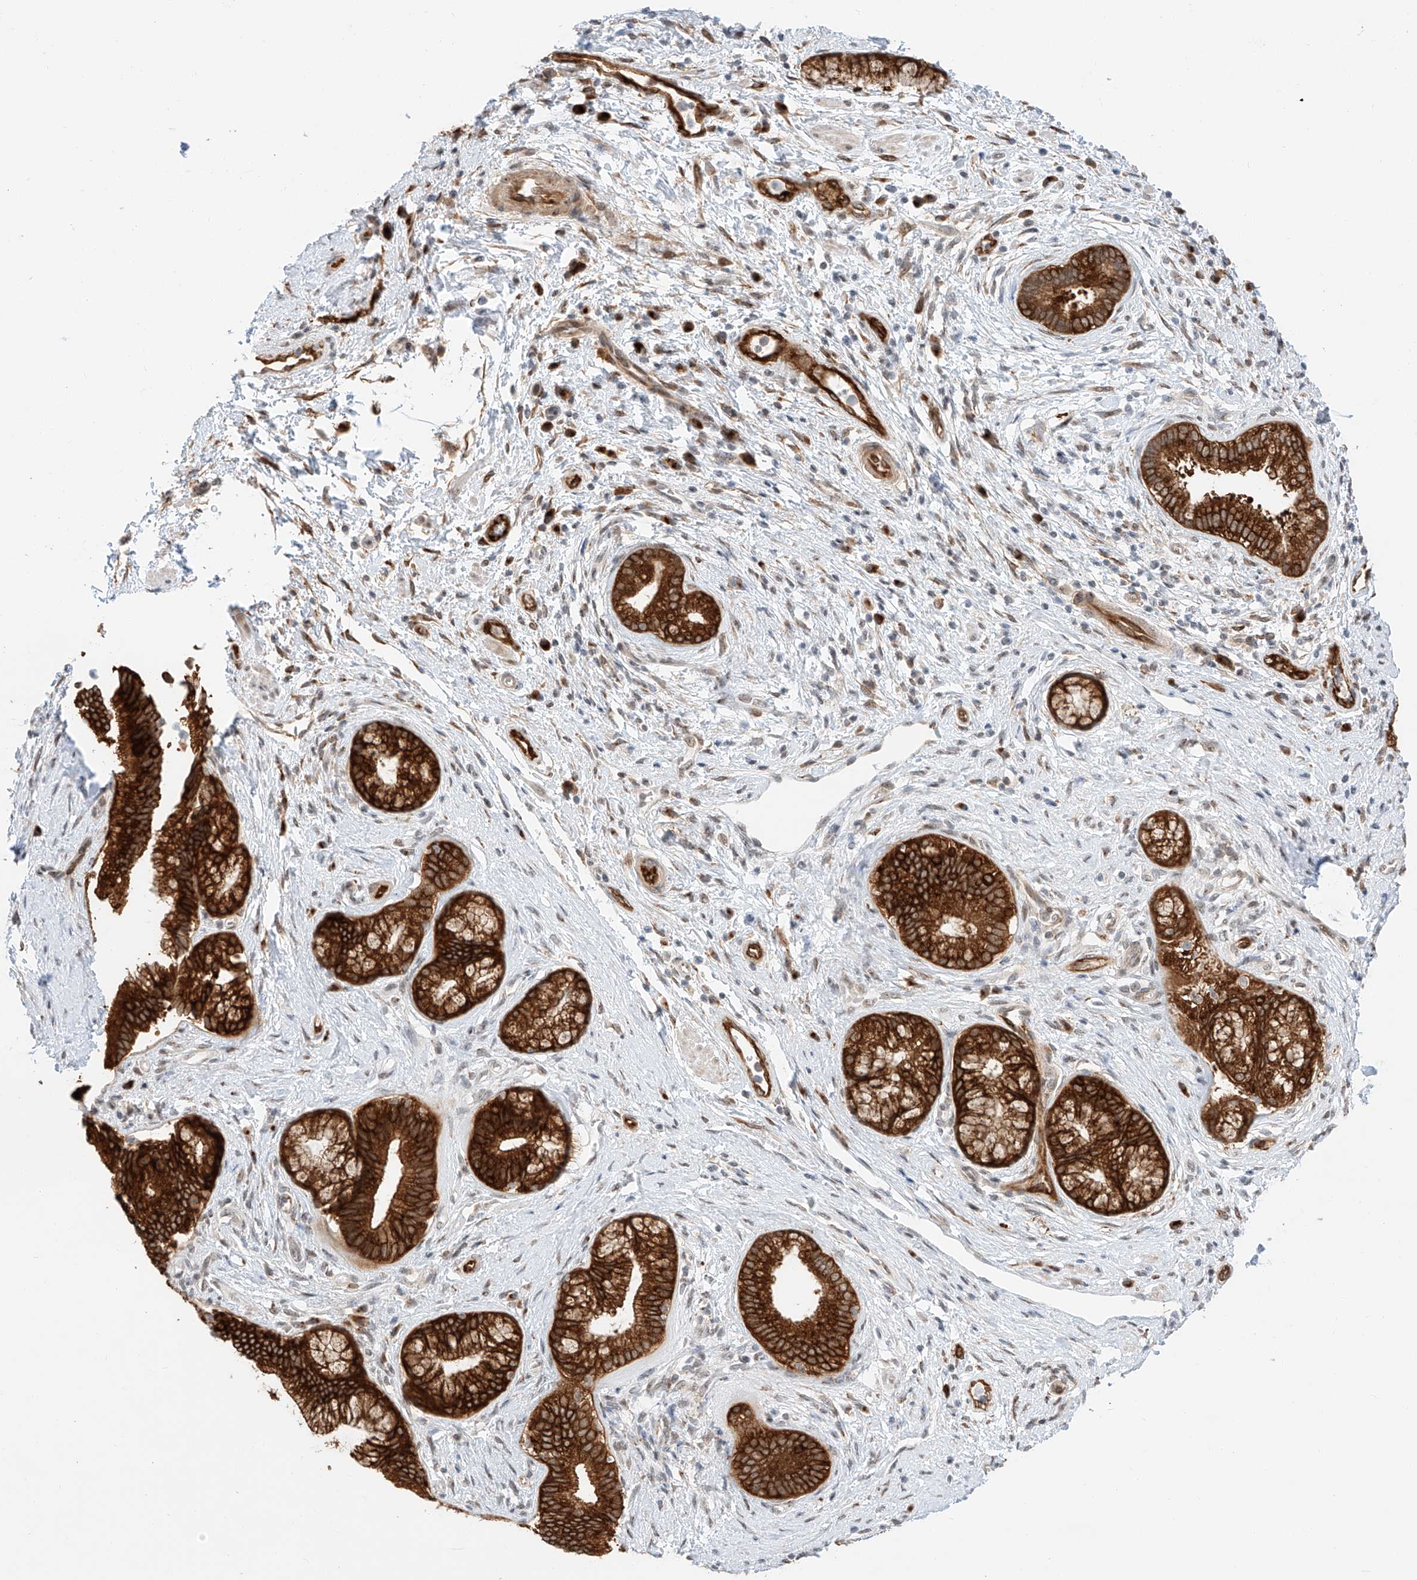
{"staining": {"intensity": "strong", "quantity": ">75%", "location": "cytoplasmic/membranous"}, "tissue": "pancreatic cancer", "cell_type": "Tumor cells", "image_type": "cancer", "snomed": [{"axis": "morphology", "description": "Adenocarcinoma, NOS"}, {"axis": "topography", "description": "Pancreas"}], "caption": "A brown stain labels strong cytoplasmic/membranous positivity of a protein in pancreatic cancer (adenocarcinoma) tumor cells. The protein is shown in brown color, while the nuclei are stained blue.", "gene": "CARMIL1", "patient": {"sex": "female", "age": 73}}